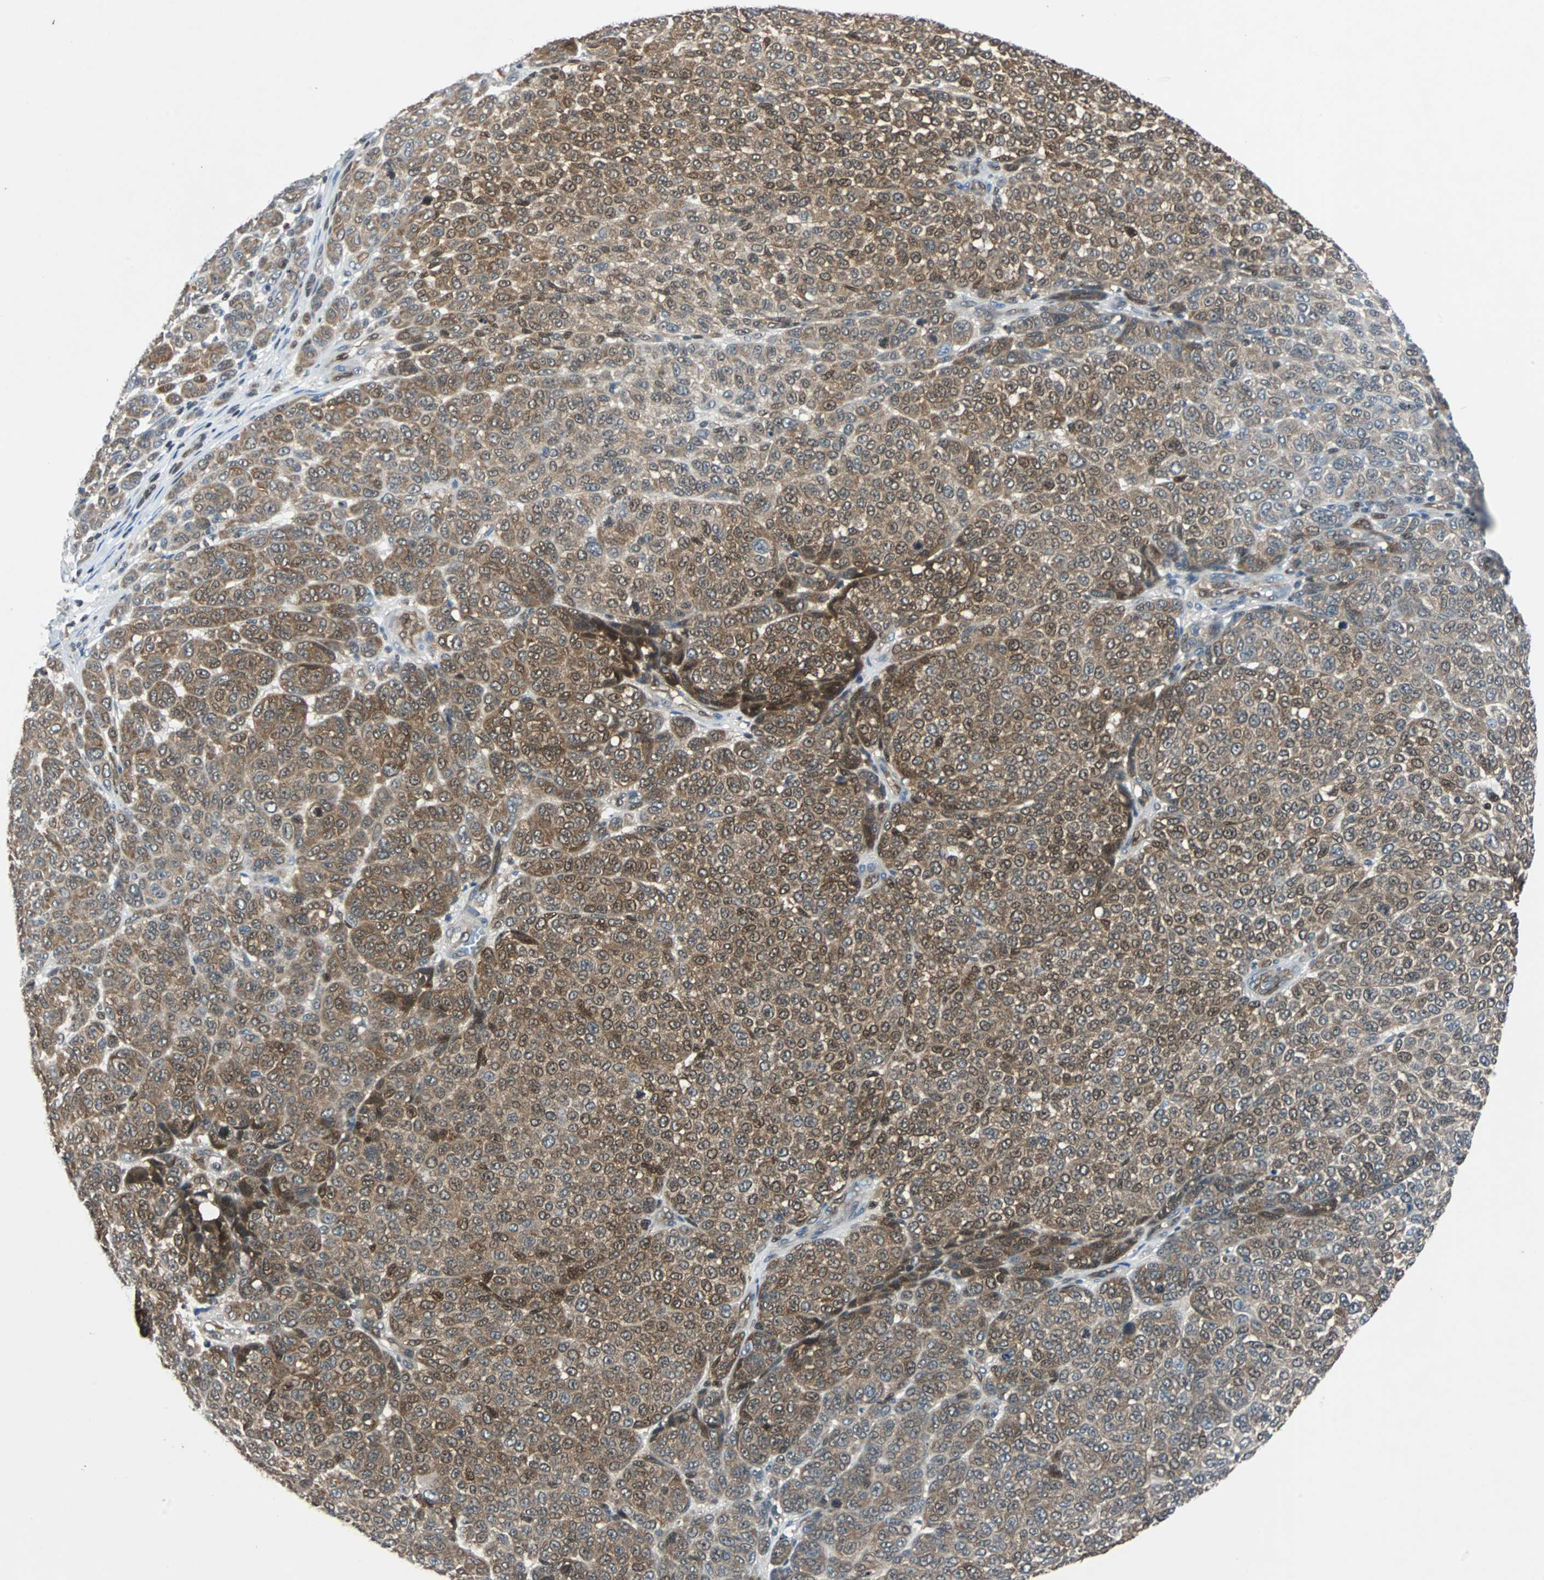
{"staining": {"intensity": "moderate", "quantity": ">75%", "location": "cytoplasmic/membranous,nuclear"}, "tissue": "melanoma", "cell_type": "Tumor cells", "image_type": "cancer", "snomed": [{"axis": "morphology", "description": "Malignant melanoma, NOS"}, {"axis": "topography", "description": "Skin"}], "caption": "This is a histology image of immunohistochemistry staining of malignant melanoma, which shows moderate expression in the cytoplasmic/membranous and nuclear of tumor cells.", "gene": "MAP2K6", "patient": {"sex": "male", "age": 59}}